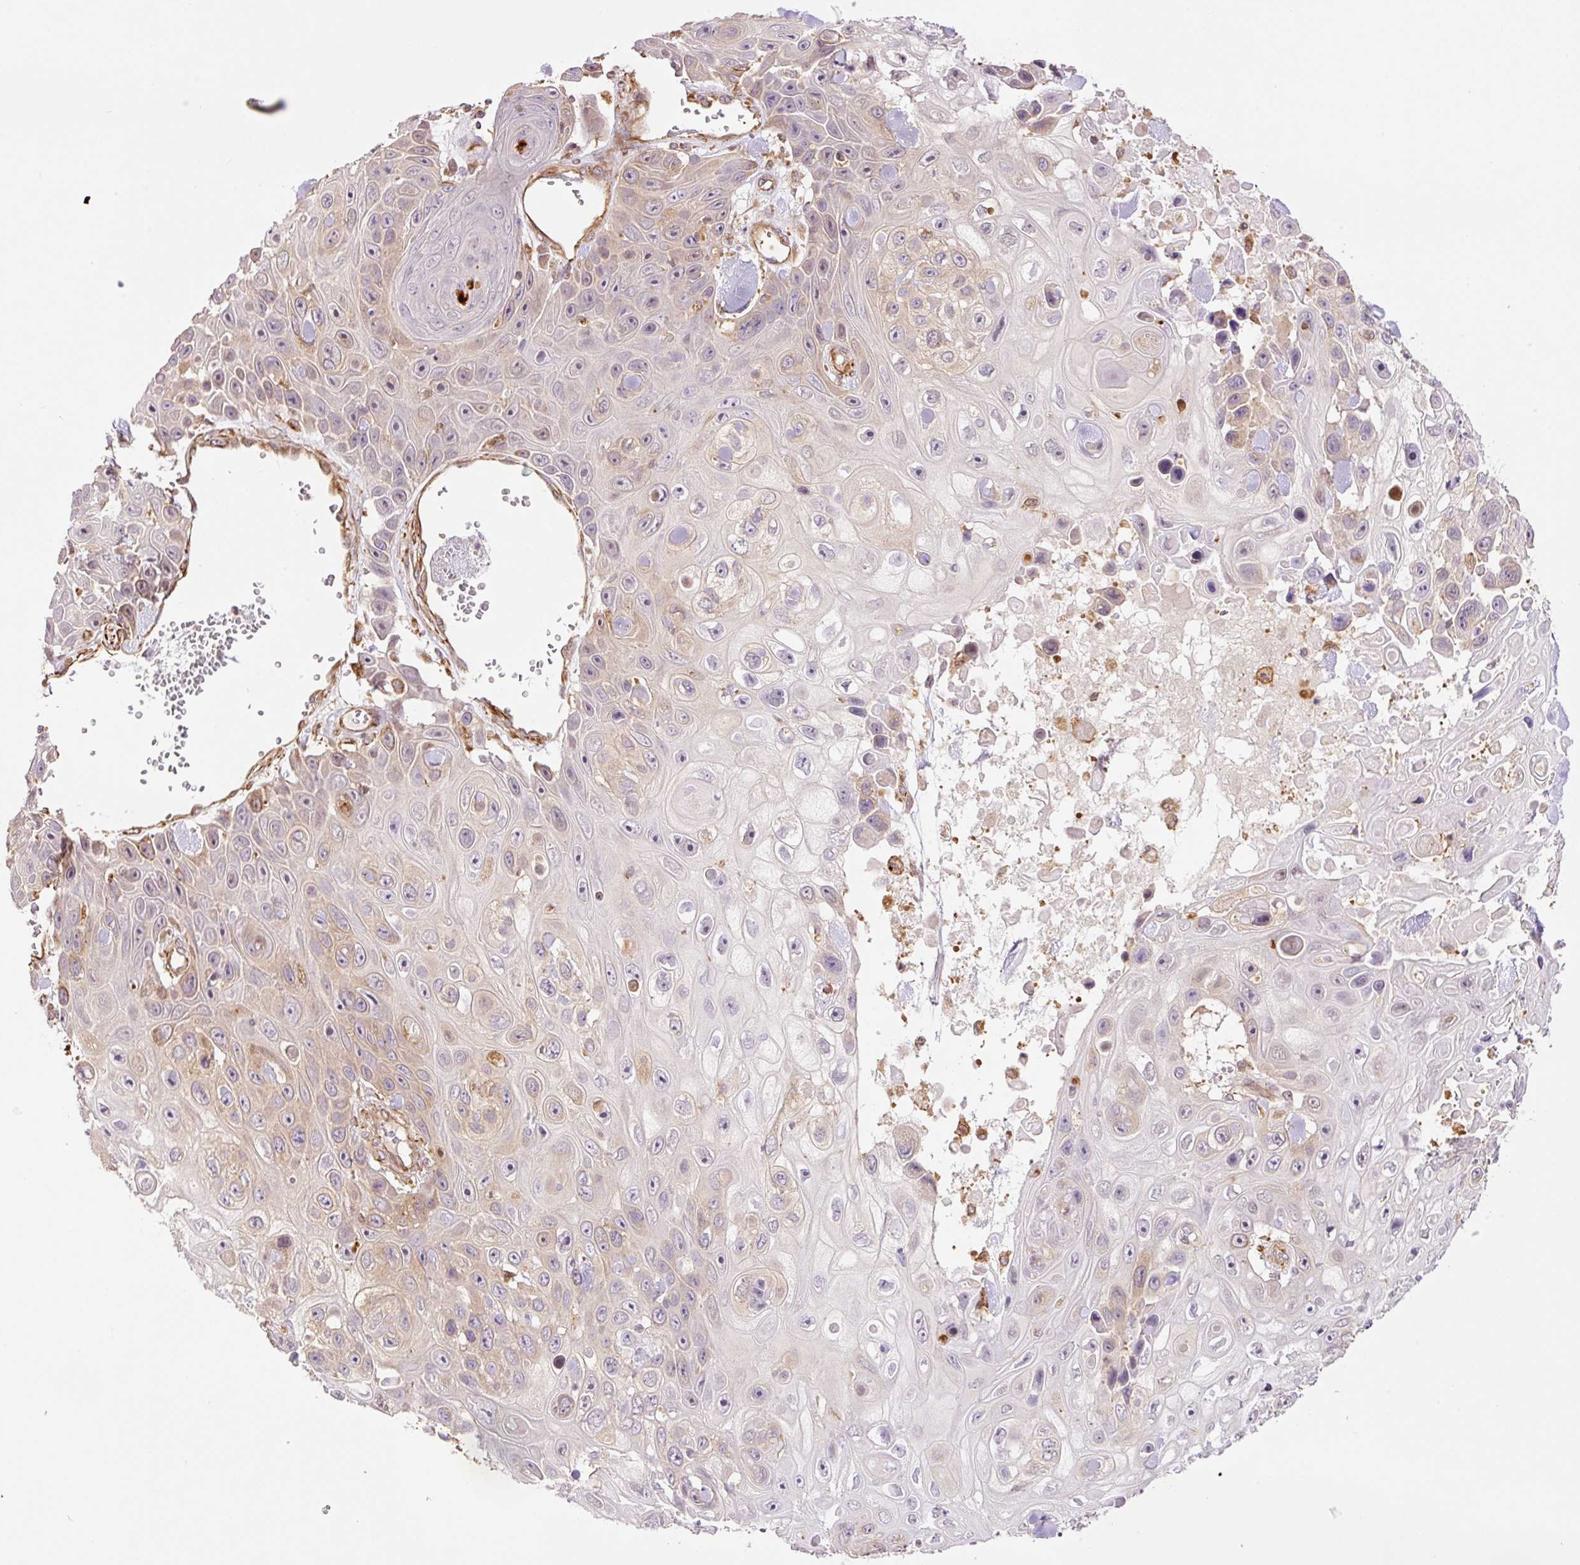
{"staining": {"intensity": "weak", "quantity": "<25%", "location": "cytoplasmic/membranous"}, "tissue": "skin cancer", "cell_type": "Tumor cells", "image_type": "cancer", "snomed": [{"axis": "morphology", "description": "Squamous cell carcinoma, NOS"}, {"axis": "topography", "description": "Skin"}], "caption": "Tumor cells are negative for brown protein staining in skin squamous cell carcinoma.", "gene": "PCK2", "patient": {"sex": "male", "age": 82}}